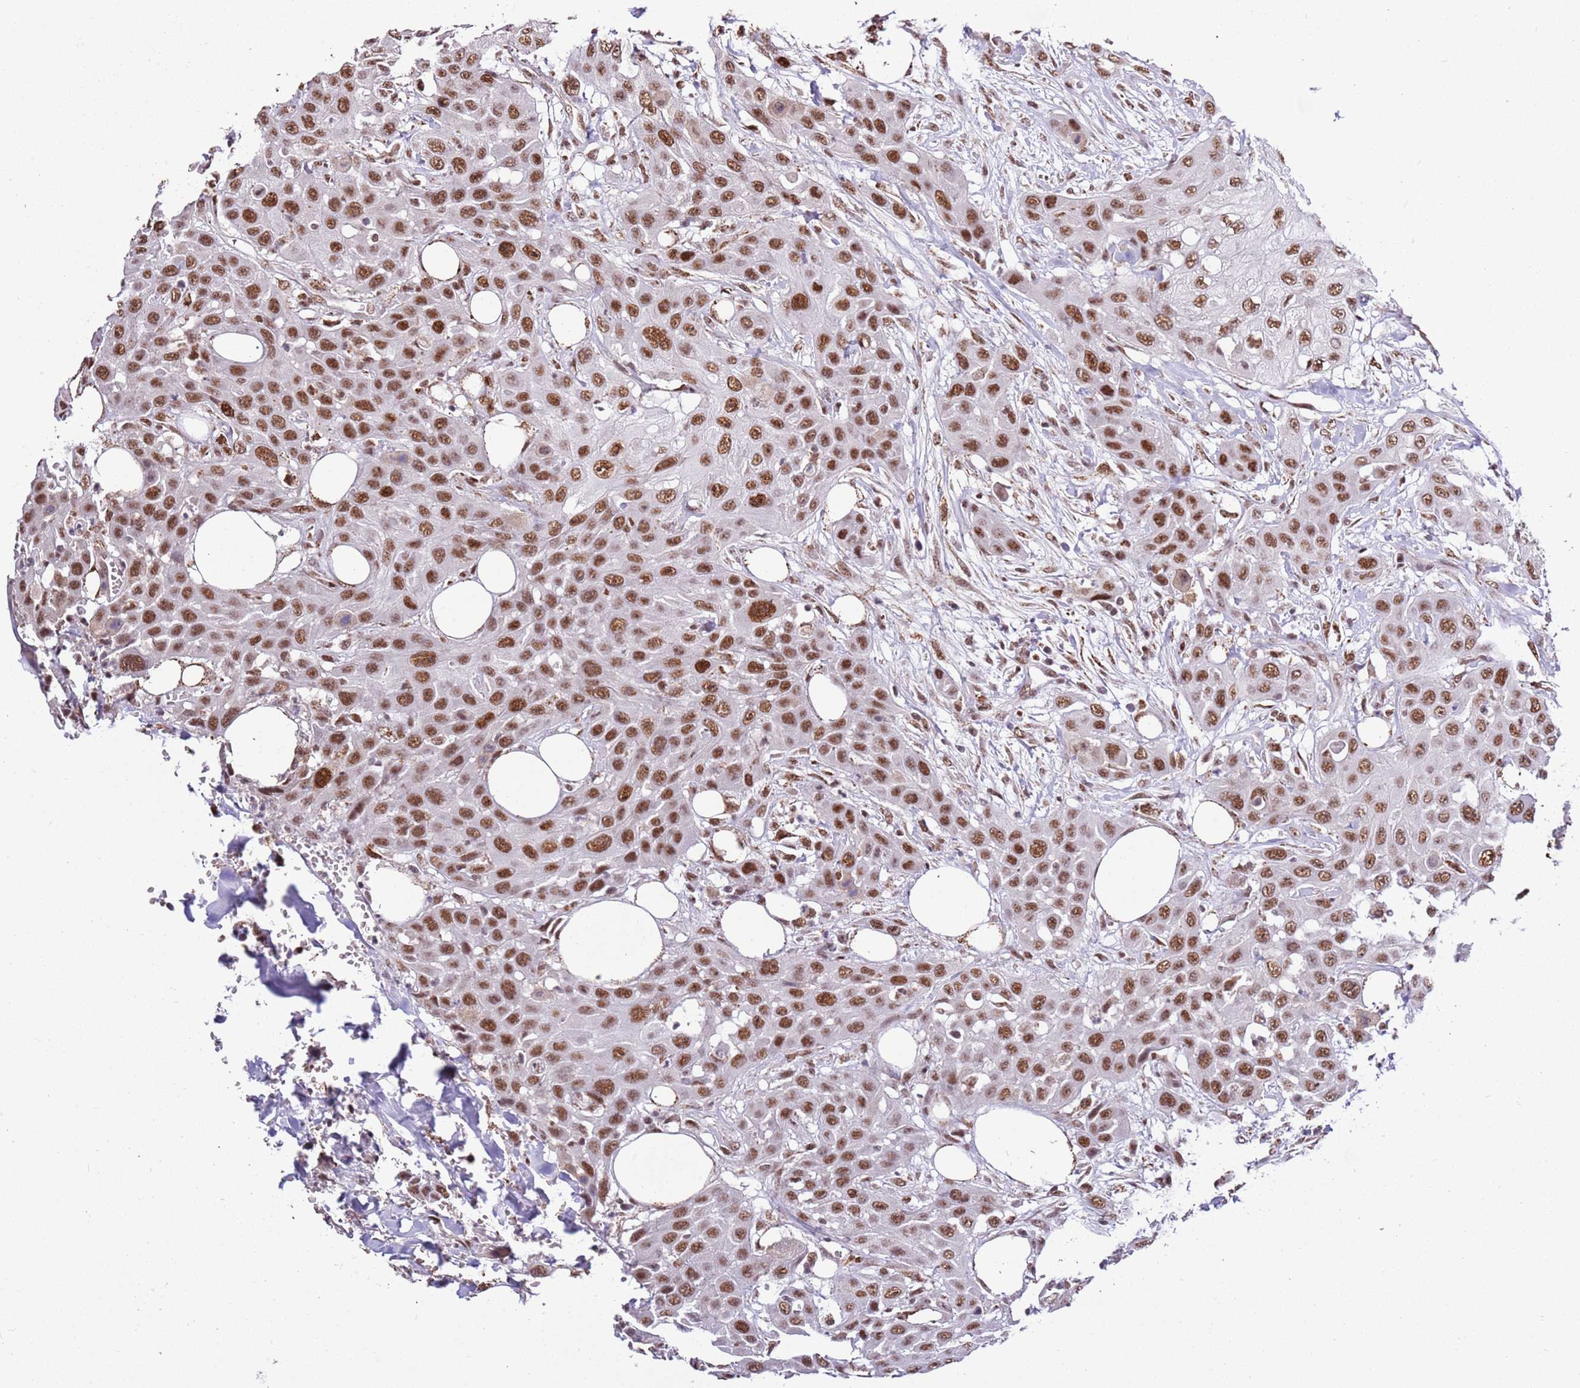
{"staining": {"intensity": "moderate", "quantity": ">75%", "location": "nuclear"}, "tissue": "head and neck cancer", "cell_type": "Tumor cells", "image_type": "cancer", "snomed": [{"axis": "morphology", "description": "Squamous cell carcinoma, NOS"}, {"axis": "topography", "description": "Head-Neck"}], "caption": "There is medium levels of moderate nuclear staining in tumor cells of head and neck cancer (squamous cell carcinoma), as demonstrated by immunohistochemical staining (brown color).", "gene": "AKAP8L", "patient": {"sex": "male", "age": 81}}